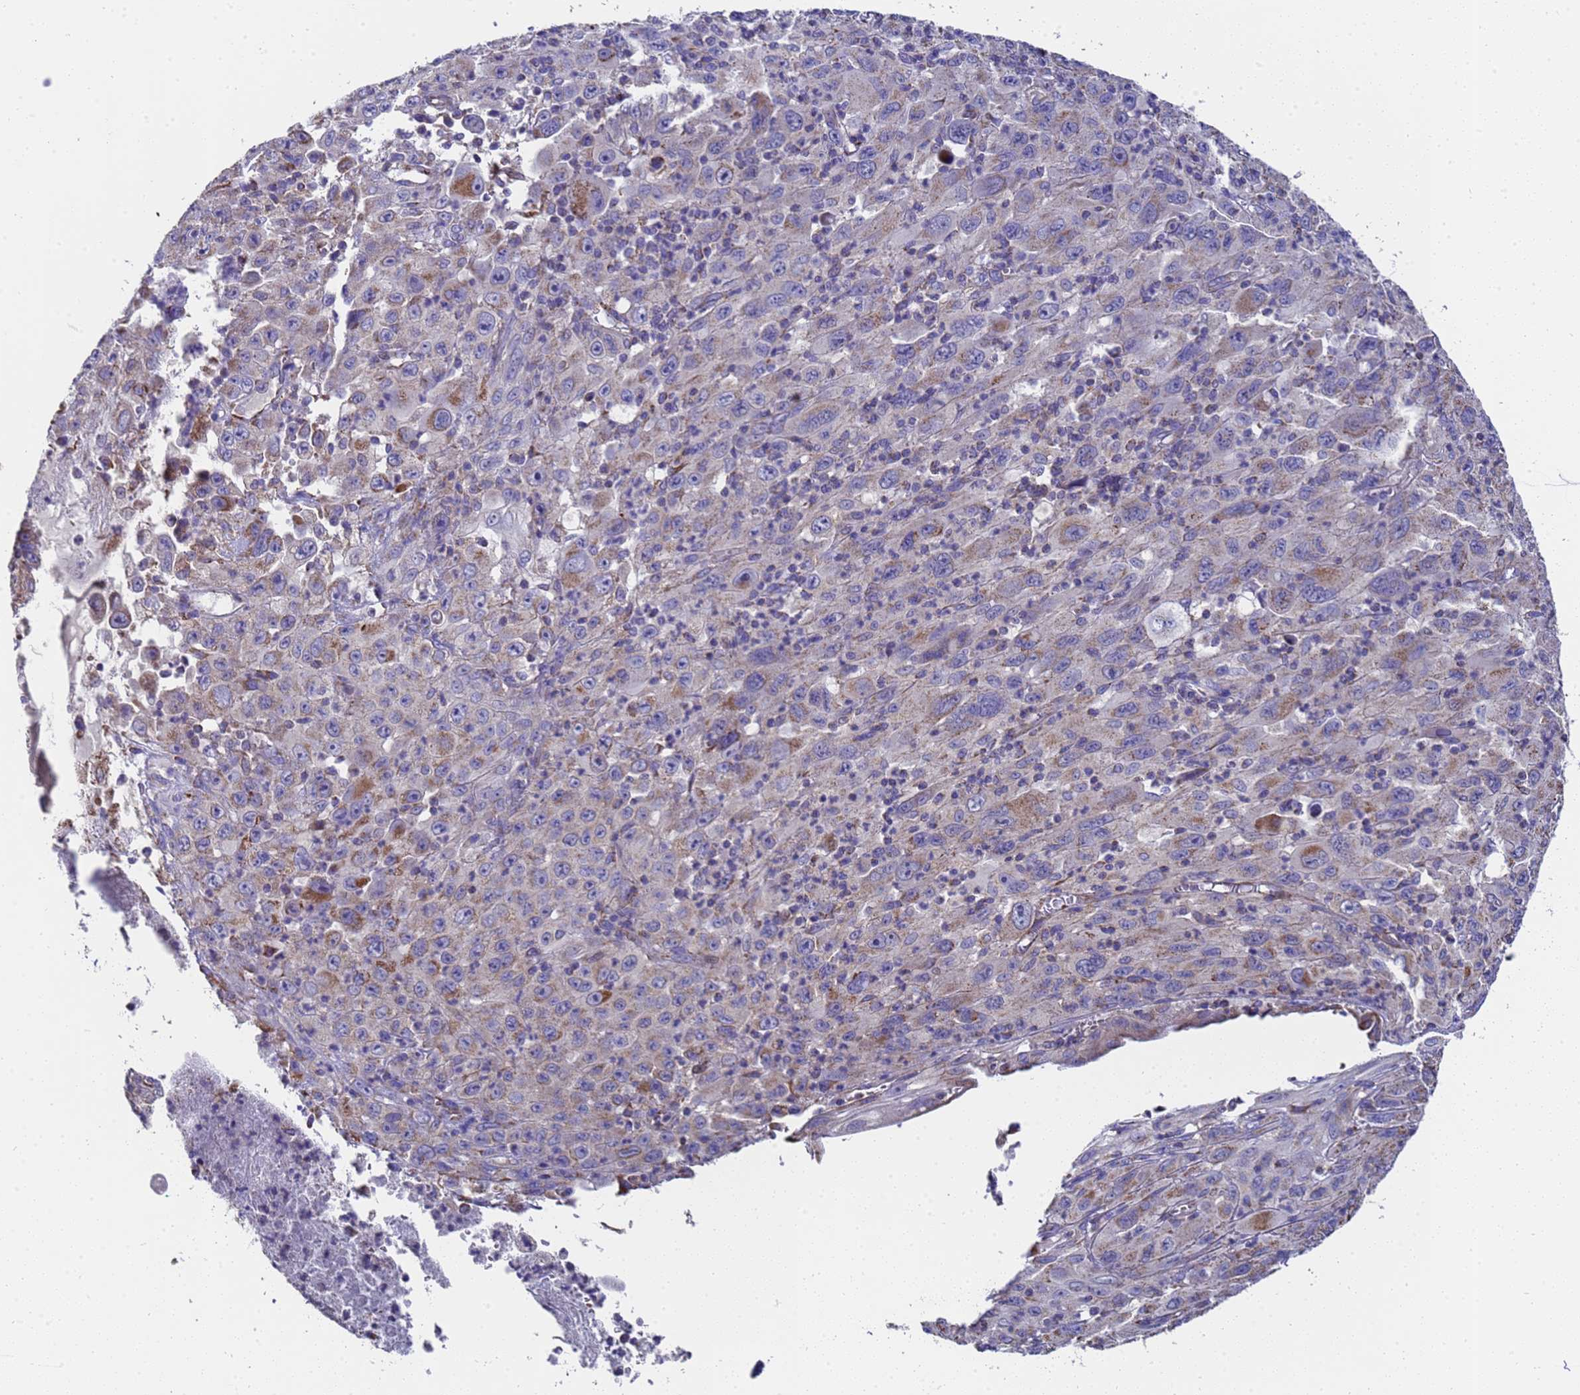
{"staining": {"intensity": "moderate", "quantity": "<25%", "location": "cytoplasmic/membranous"}, "tissue": "melanoma", "cell_type": "Tumor cells", "image_type": "cancer", "snomed": [{"axis": "morphology", "description": "Malignant melanoma, Metastatic site"}, {"axis": "topography", "description": "Skin"}], "caption": "Immunohistochemistry (IHC) histopathology image of melanoma stained for a protein (brown), which exhibits low levels of moderate cytoplasmic/membranous staining in approximately <25% of tumor cells.", "gene": "MRPS12", "patient": {"sex": "female", "age": 56}}